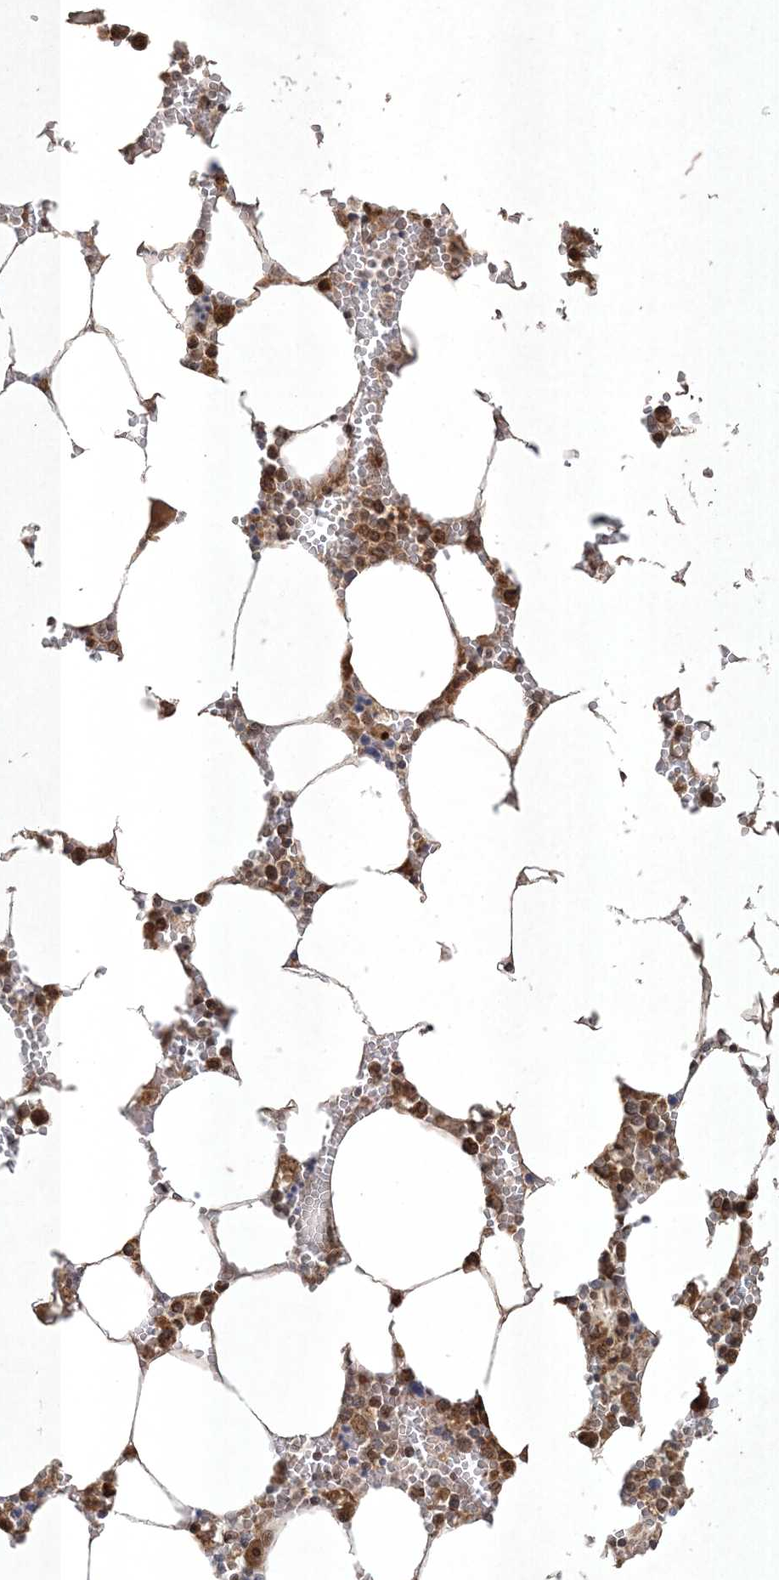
{"staining": {"intensity": "strong", "quantity": "25%-75%", "location": "cytoplasmic/membranous,nuclear"}, "tissue": "bone marrow", "cell_type": "Hematopoietic cells", "image_type": "normal", "snomed": [{"axis": "morphology", "description": "Normal tissue, NOS"}, {"axis": "topography", "description": "Bone marrow"}], "caption": "Unremarkable bone marrow was stained to show a protein in brown. There is high levels of strong cytoplasmic/membranous,nuclear expression in approximately 25%-75% of hematopoietic cells.", "gene": "RRAS", "patient": {"sex": "male", "age": 70}}